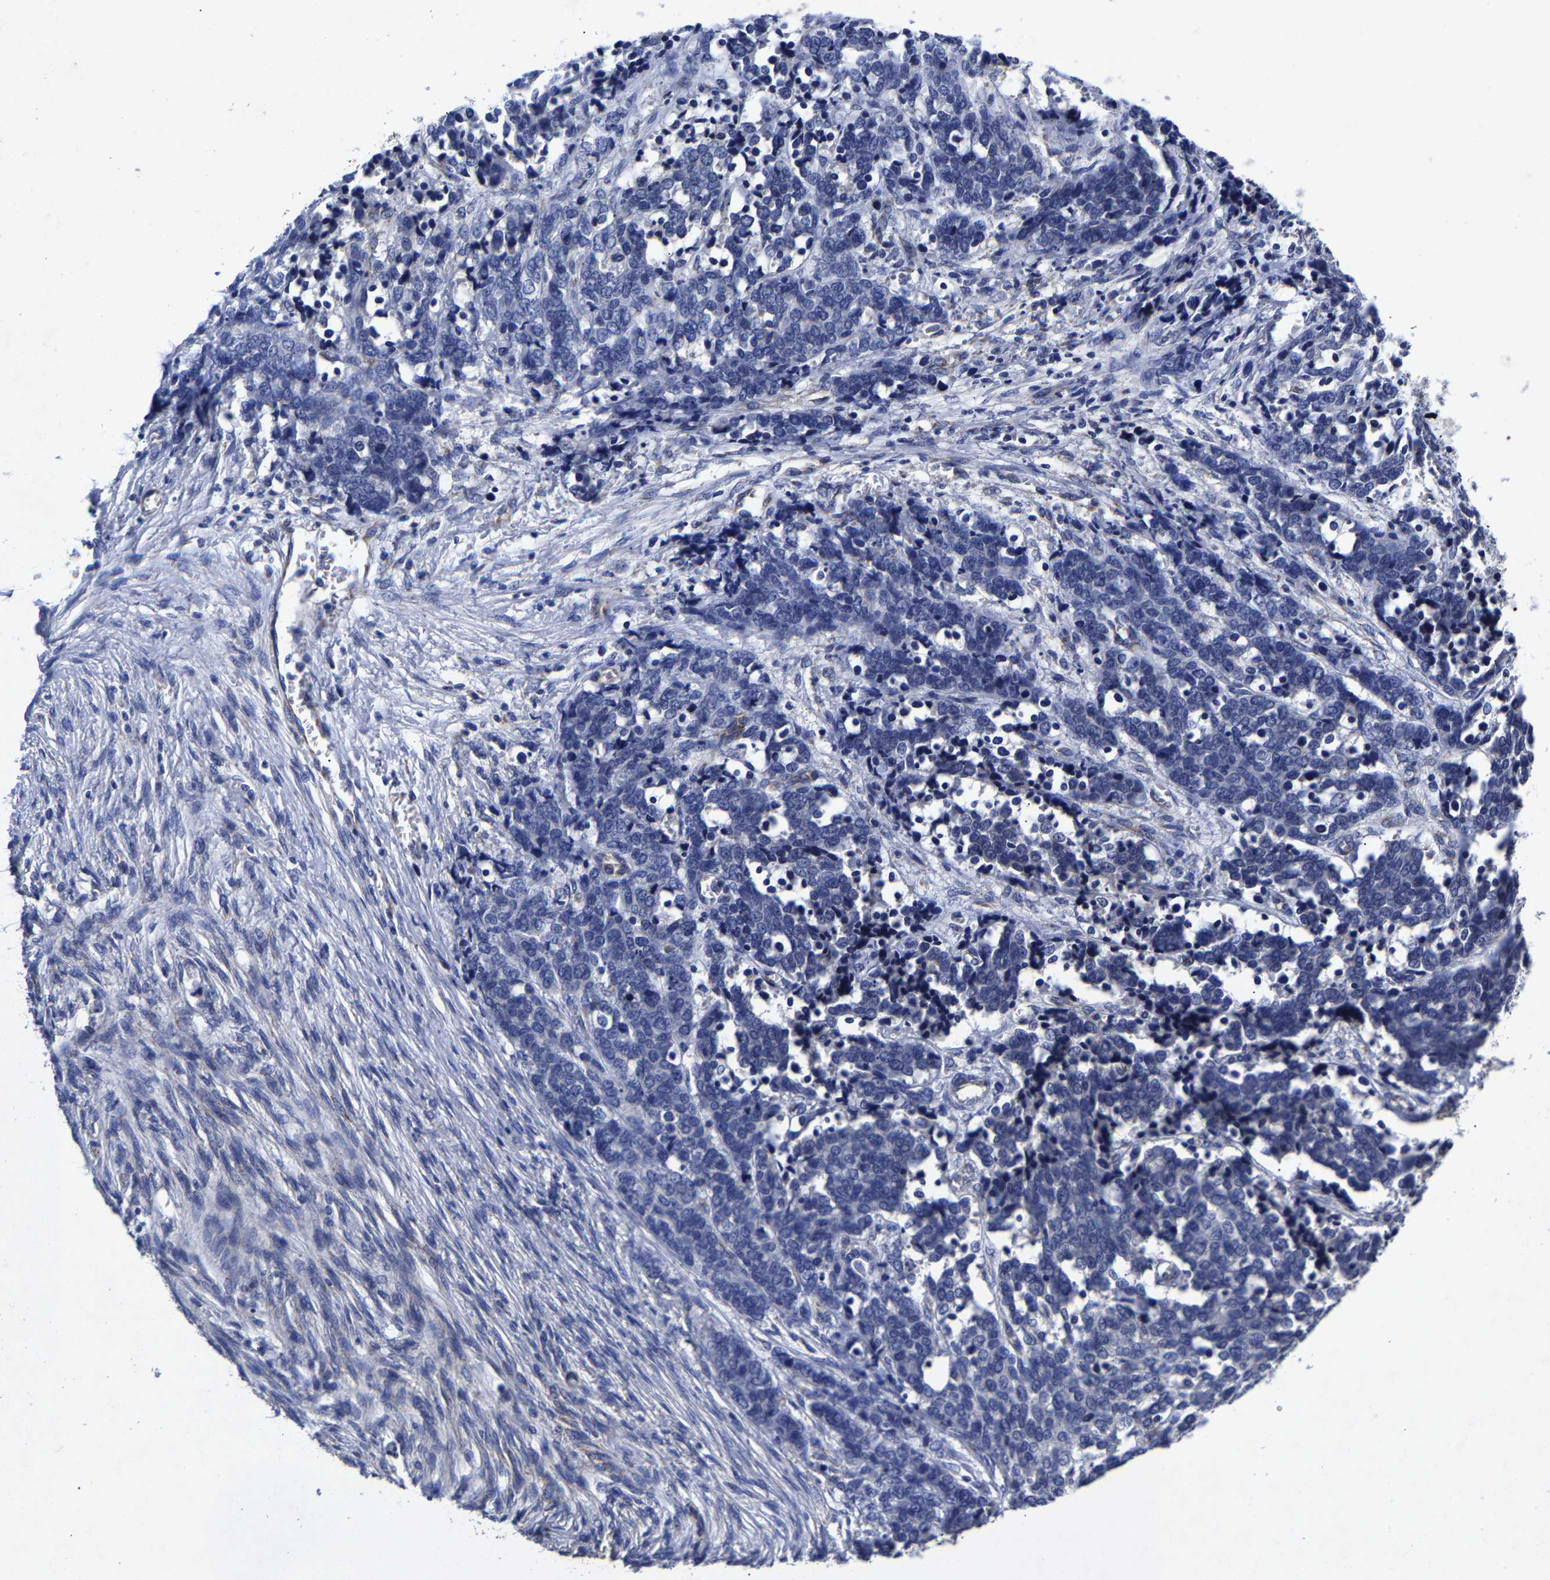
{"staining": {"intensity": "negative", "quantity": "none", "location": "none"}, "tissue": "ovarian cancer", "cell_type": "Tumor cells", "image_type": "cancer", "snomed": [{"axis": "morphology", "description": "Cystadenocarcinoma, serous, NOS"}, {"axis": "topography", "description": "Ovary"}], "caption": "Protein analysis of ovarian serous cystadenocarcinoma exhibits no significant expression in tumor cells.", "gene": "AASS", "patient": {"sex": "female", "age": 44}}